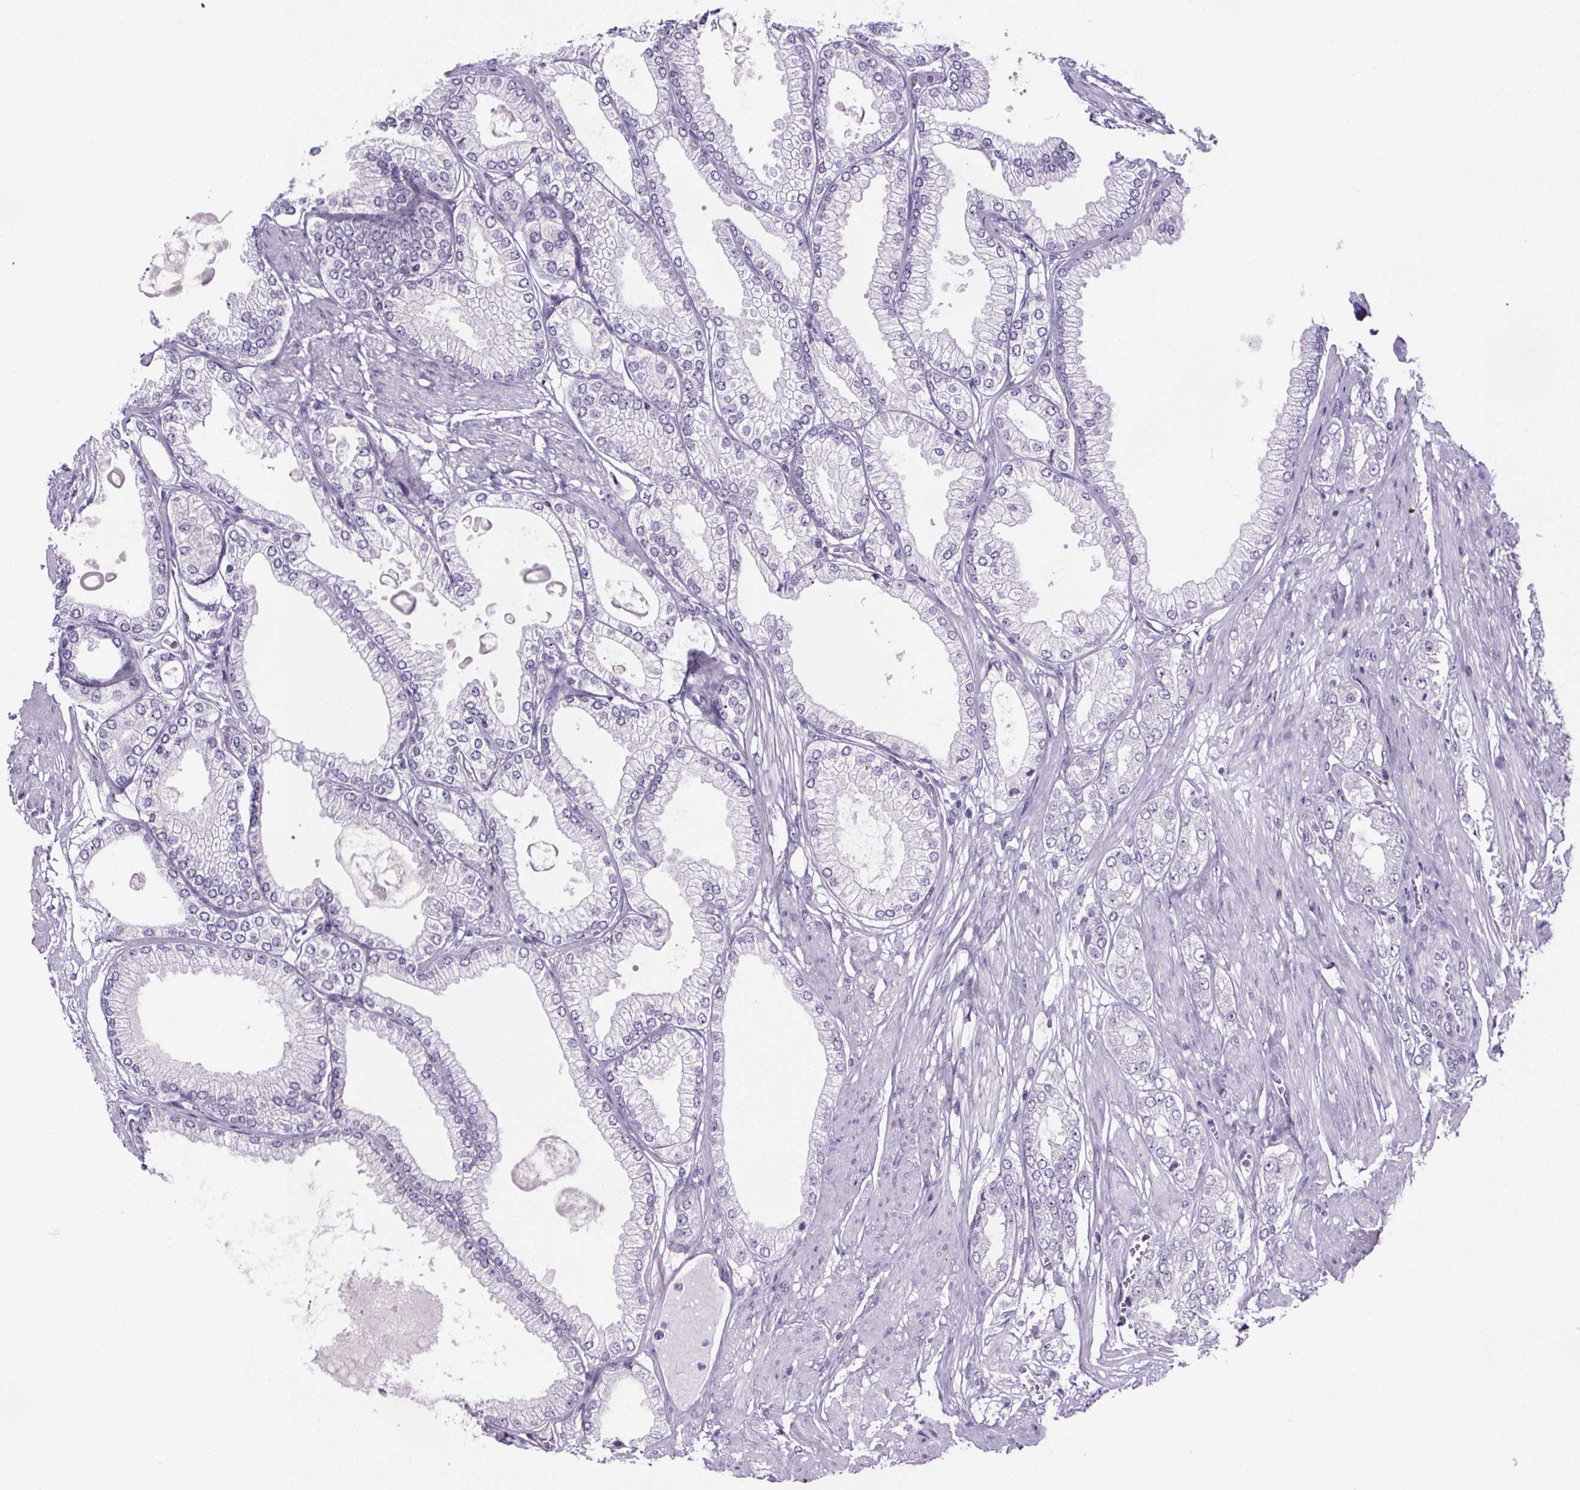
{"staining": {"intensity": "negative", "quantity": "none", "location": "none"}, "tissue": "prostate cancer", "cell_type": "Tumor cells", "image_type": "cancer", "snomed": [{"axis": "morphology", "description": "Adenocarcinoma, High grade"}, {"axis": "topography", "description": "Prostate"}], "caption": "The IHC image has no significant staining in tumor cells of prostate cancer (adenocarcinoma (high-grade)) tissue.", "gene": "CUBN", "patient": {"sex": "male", "age": 68}}